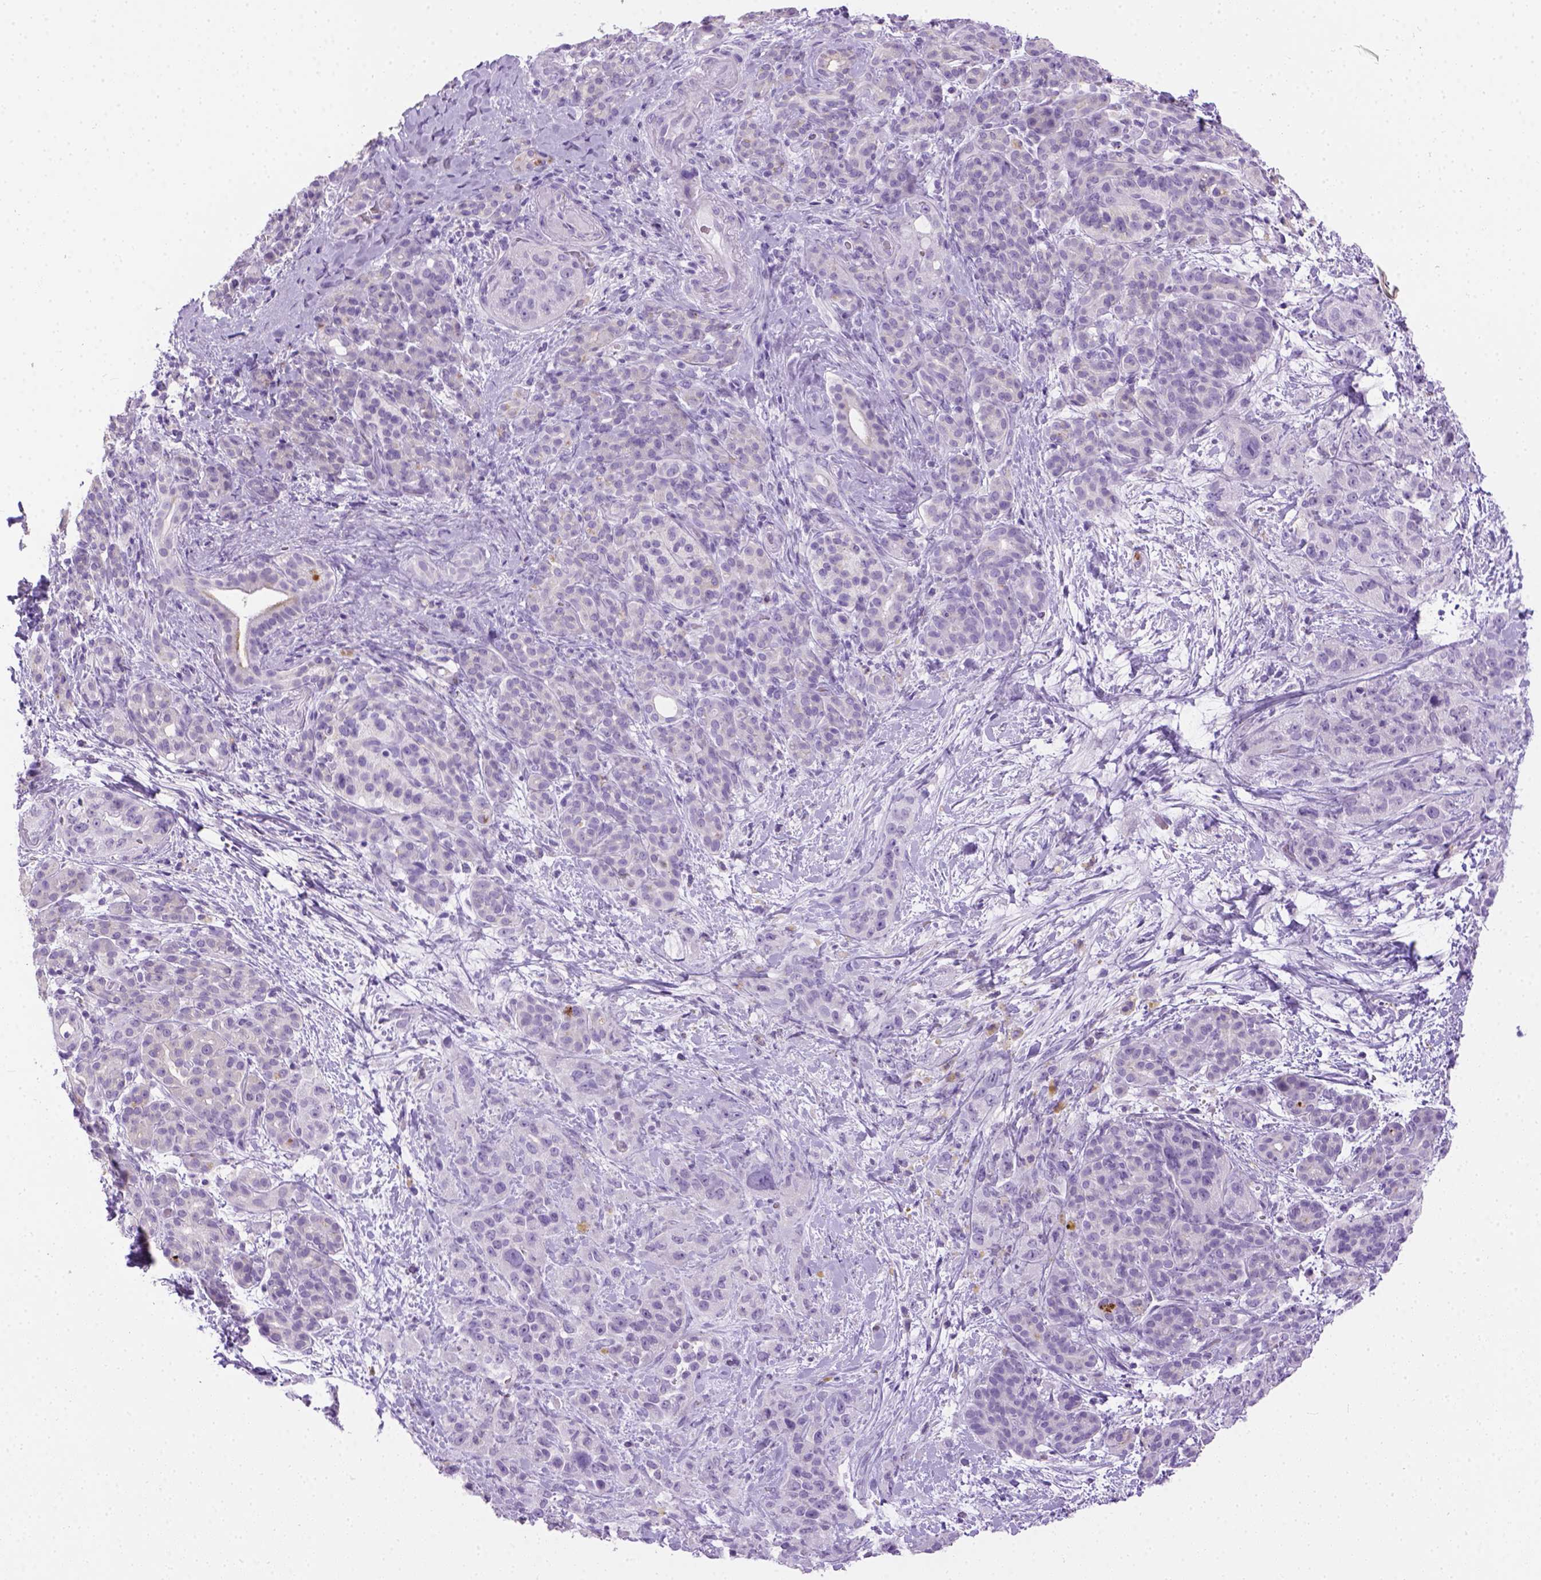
{"staining": {"intensity": "negative", "quantity": "none", "location": "none"}, "tissue": "pancreatic cancer", "cell_type": "Tumor cells", "image_type": "cancer", "snomed": [{"axis": "morphology", "description": "Adenocarcinoma, NOS"}, {"axis": "topography", "description": "Pancreas"}], "caption": "This is a image of immunohistochemistry staining of pancreatic adenocarcinoma, which shows no positivity in tumor cells.", "gene": "TMEM38A", "patient": {"sex": "male", "age": 44}}